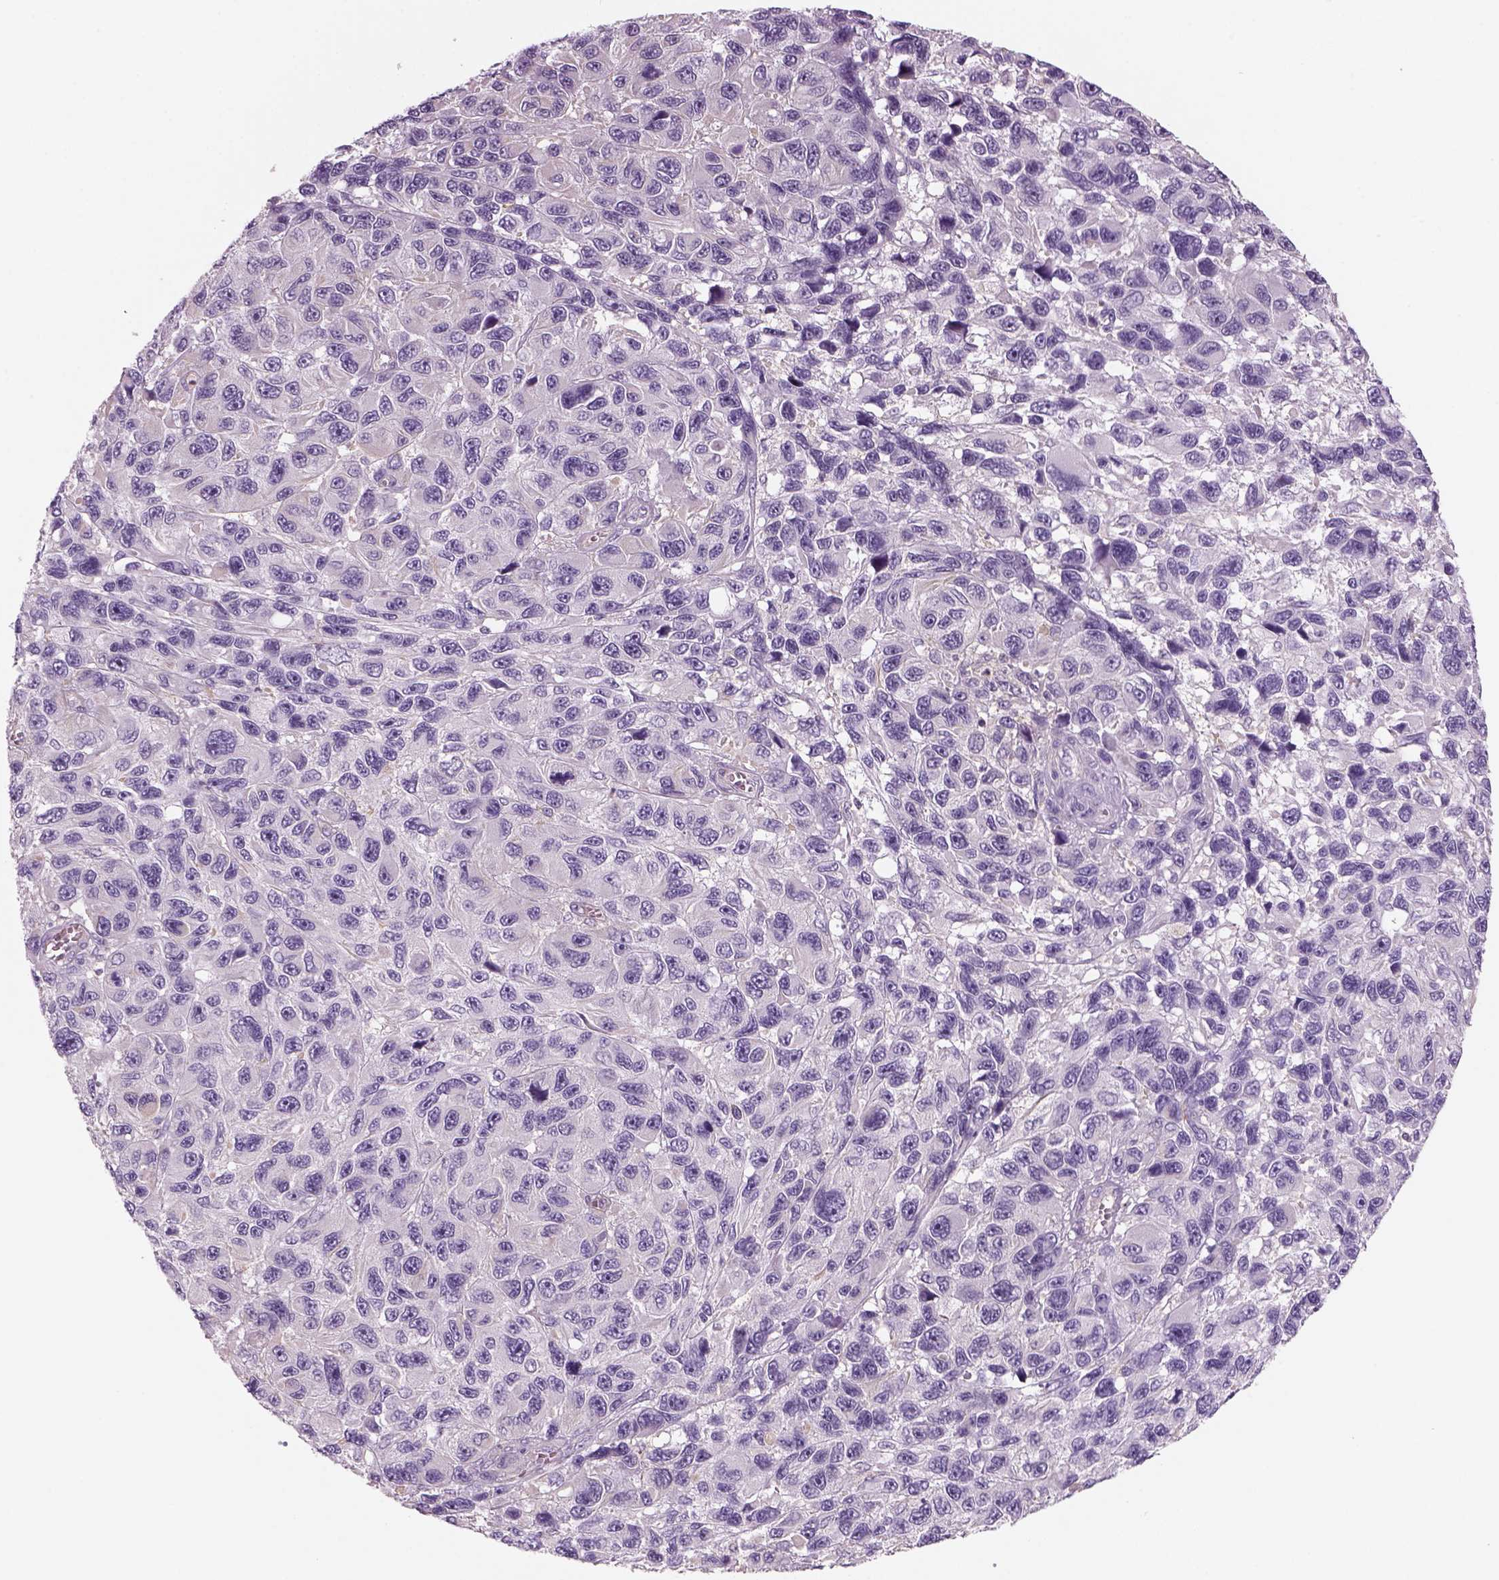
{"staining": {"intensity": "negative", "quantity": "none", "location": "none"}, "tissue": "melanoma", "cell_type": "Tumor cells", "image_type": "cancer", "snomed": [{"axis": "morphology", "description": "Malignant melanoma, NOS"}, {"axis": "topography", "description": "Skin"}], "caption": "IHC micrograph of neoplastic tissue: human malignant melanoma stained with DAB demonstrates no significant protein staining in tumor cells.", "gene": "SLC1A7", "patient": {"sex": "male", "age": 53}}